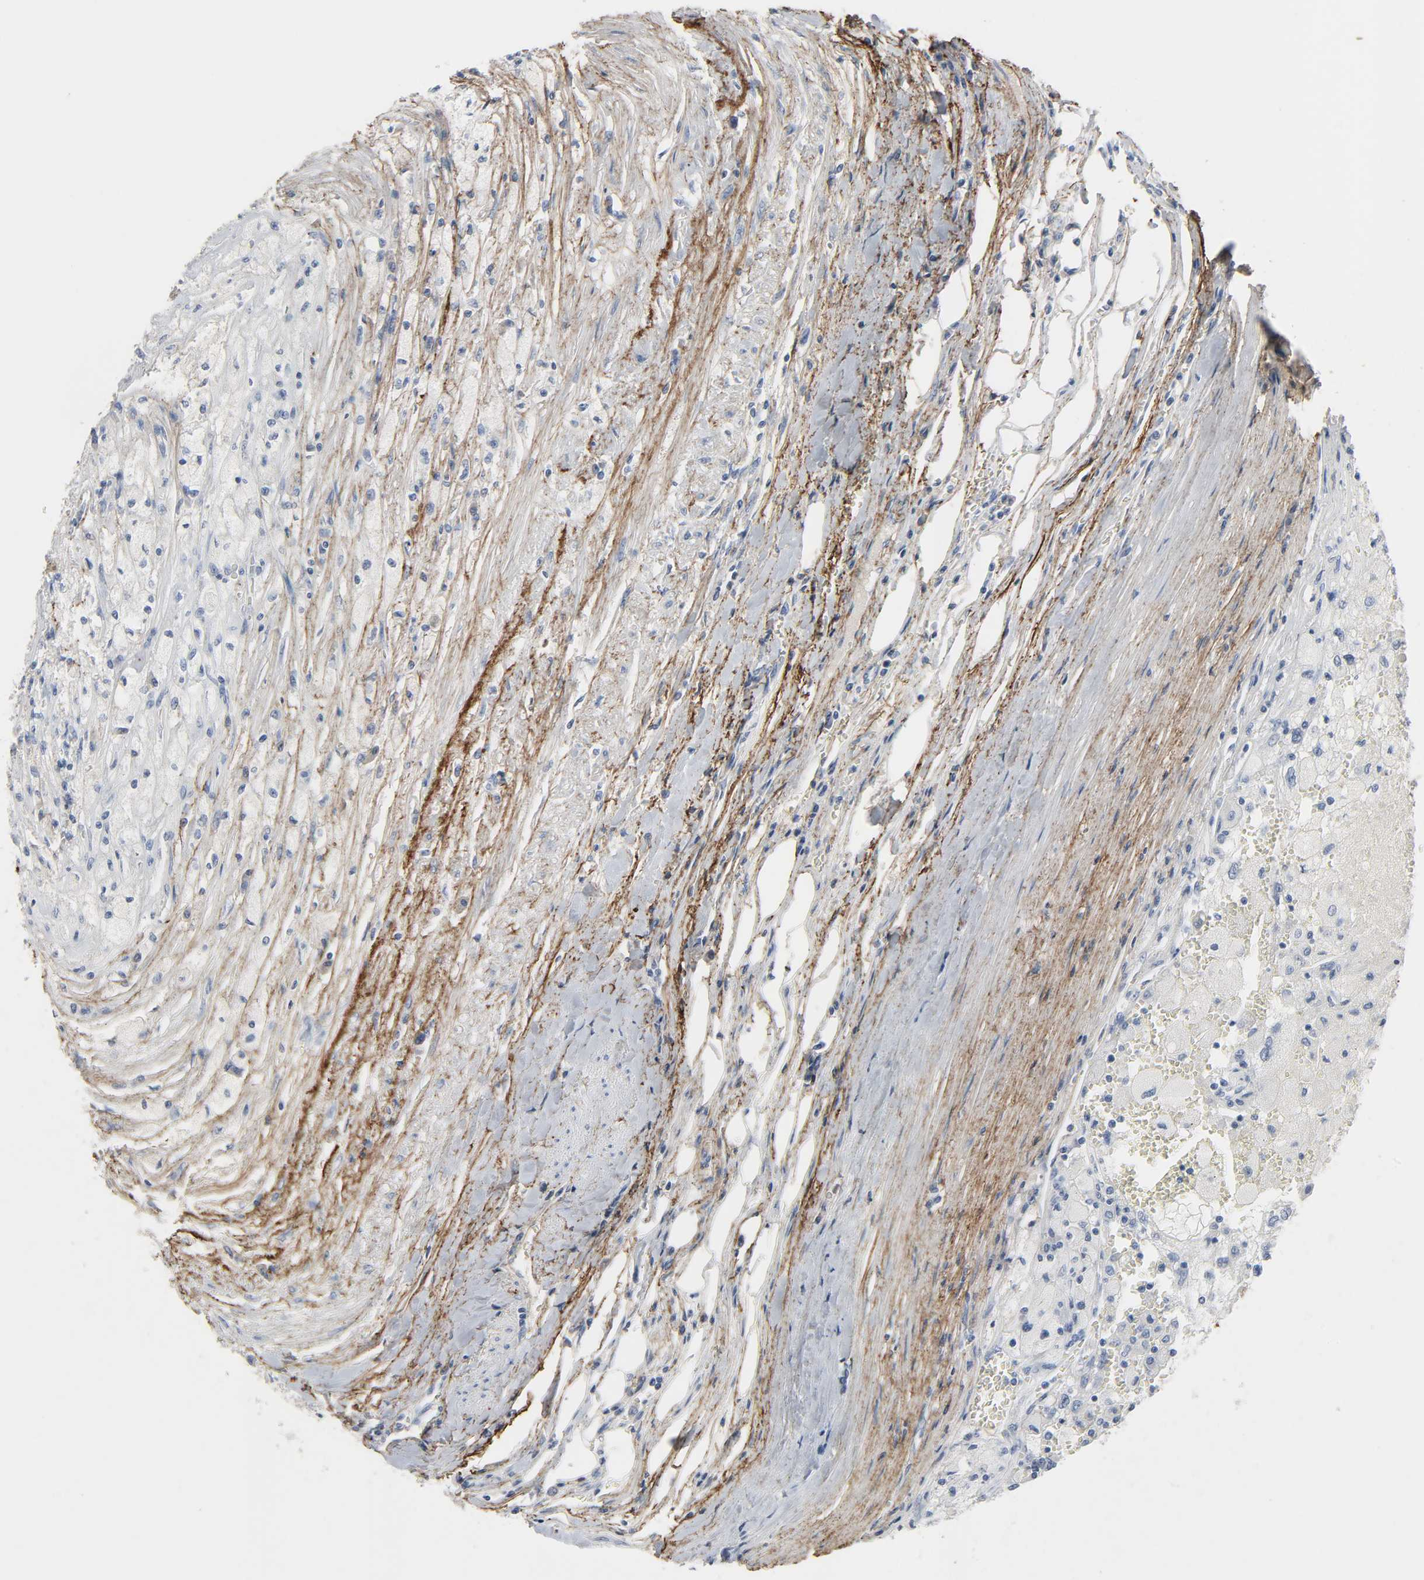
{"staining": {"intensity": "negative", "quantity": "none", "location": "none"}, "tissue": "renal cancer", "cell_type": "Tumor cells", "image_type": "cancer", "snomed": [{"axis": "morphology", "description": "Normal tissue, NOS"}, {"axis": "morphology", "description": "Adenocarcinoma, NOS"}, {"axis": "topography", "description": "Kidney"}], "caption": "DAB (3,3'-diaminobenzidine) immunohistochemical staining of human renal cancer displays no significant positivity in tumor cells.", "gene": "FBLN5", "patient": {"sex": "male", "age": 71}}